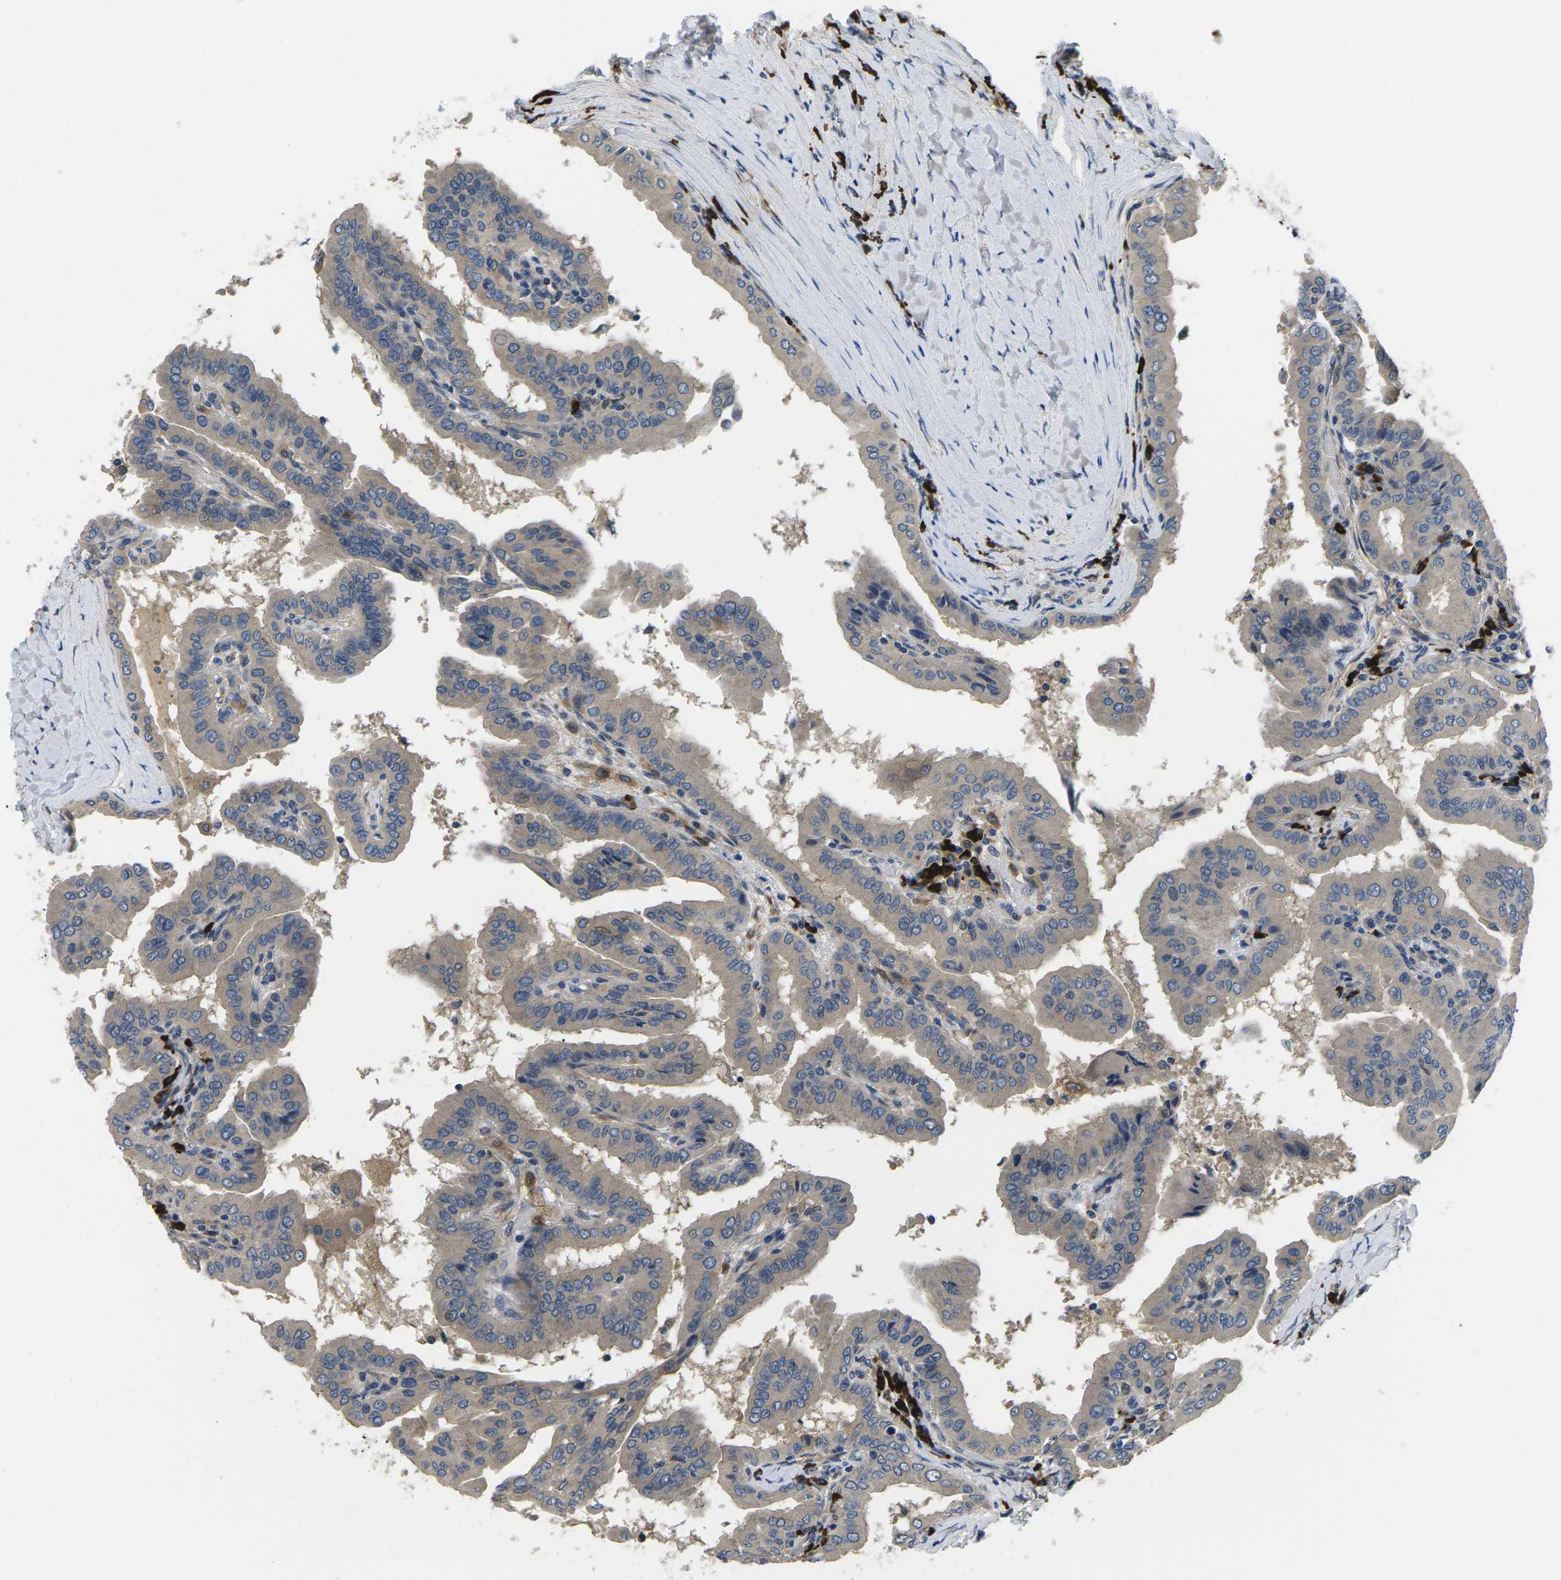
{"staining": {"intensity": "negative", "quantity": "none", "location": "none"}, "tissue": "thyroid cancer", "cell_type": "Tumor cells", "image_type": "cancer", "snomed": [{"axis": "morphology", "description": "Papillary adenocarcinoma, NOS"}, {"axis": "topography", "description": "Thyroid gland"}], "caption": "There is no significant staining in tumor cells of thyroid cancer (papillary adenocarcinoma).", "gene": "PLCE1", "patient": {"sex": "male", "age": 33}}